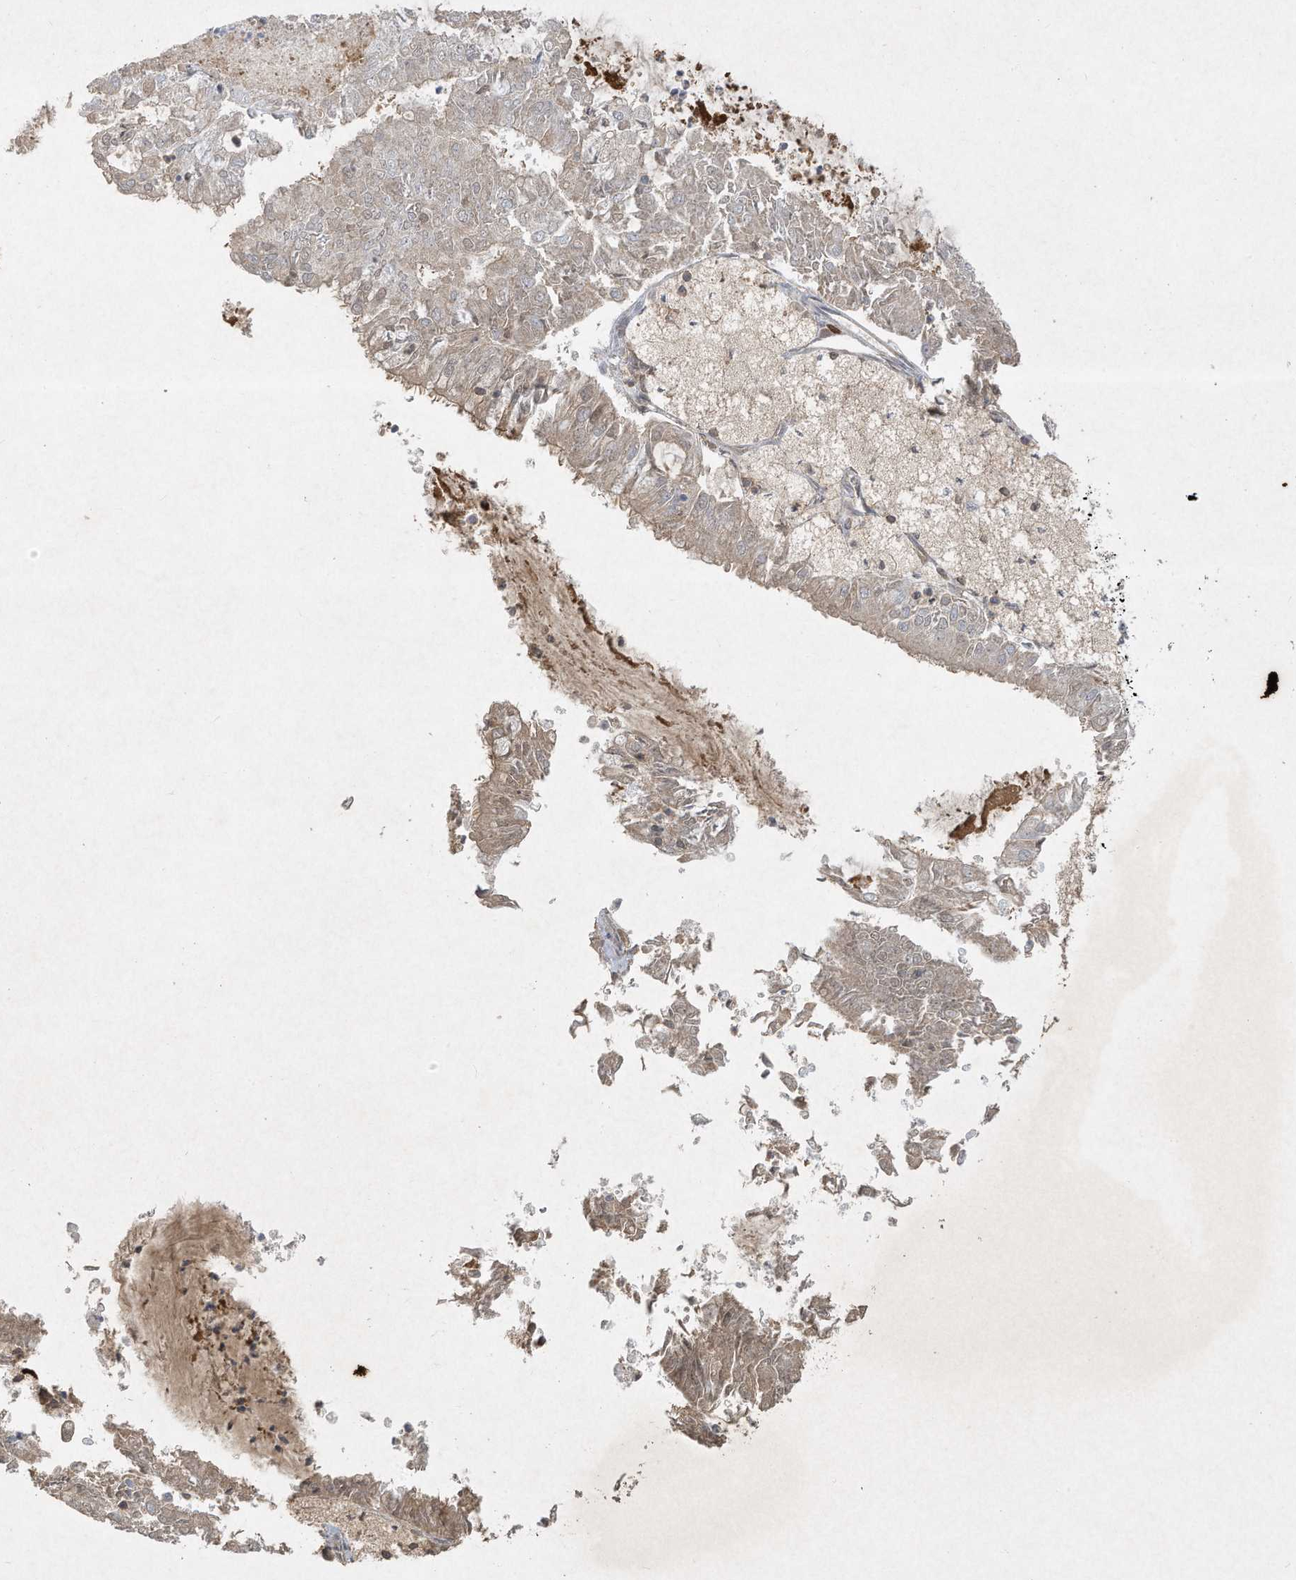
{"staining": {"intensity": "negative", "quantity": "none", "location": "none"}, "tissue": "endometrial cancer", "cell_type": "Tumor cells", "image_type": "cancer", "snomed": [{"axis": "morphology", "description": "Adenocarcinoma, NOS"}, {"axis": "topography", "description": "Endometrium"}], "caption": "Protein analysis of endometrial adenocarcinoma shows no significant staining in tumor cells.", "gene": "FETUB", "patient": {"sex": "female", "age": 57}}